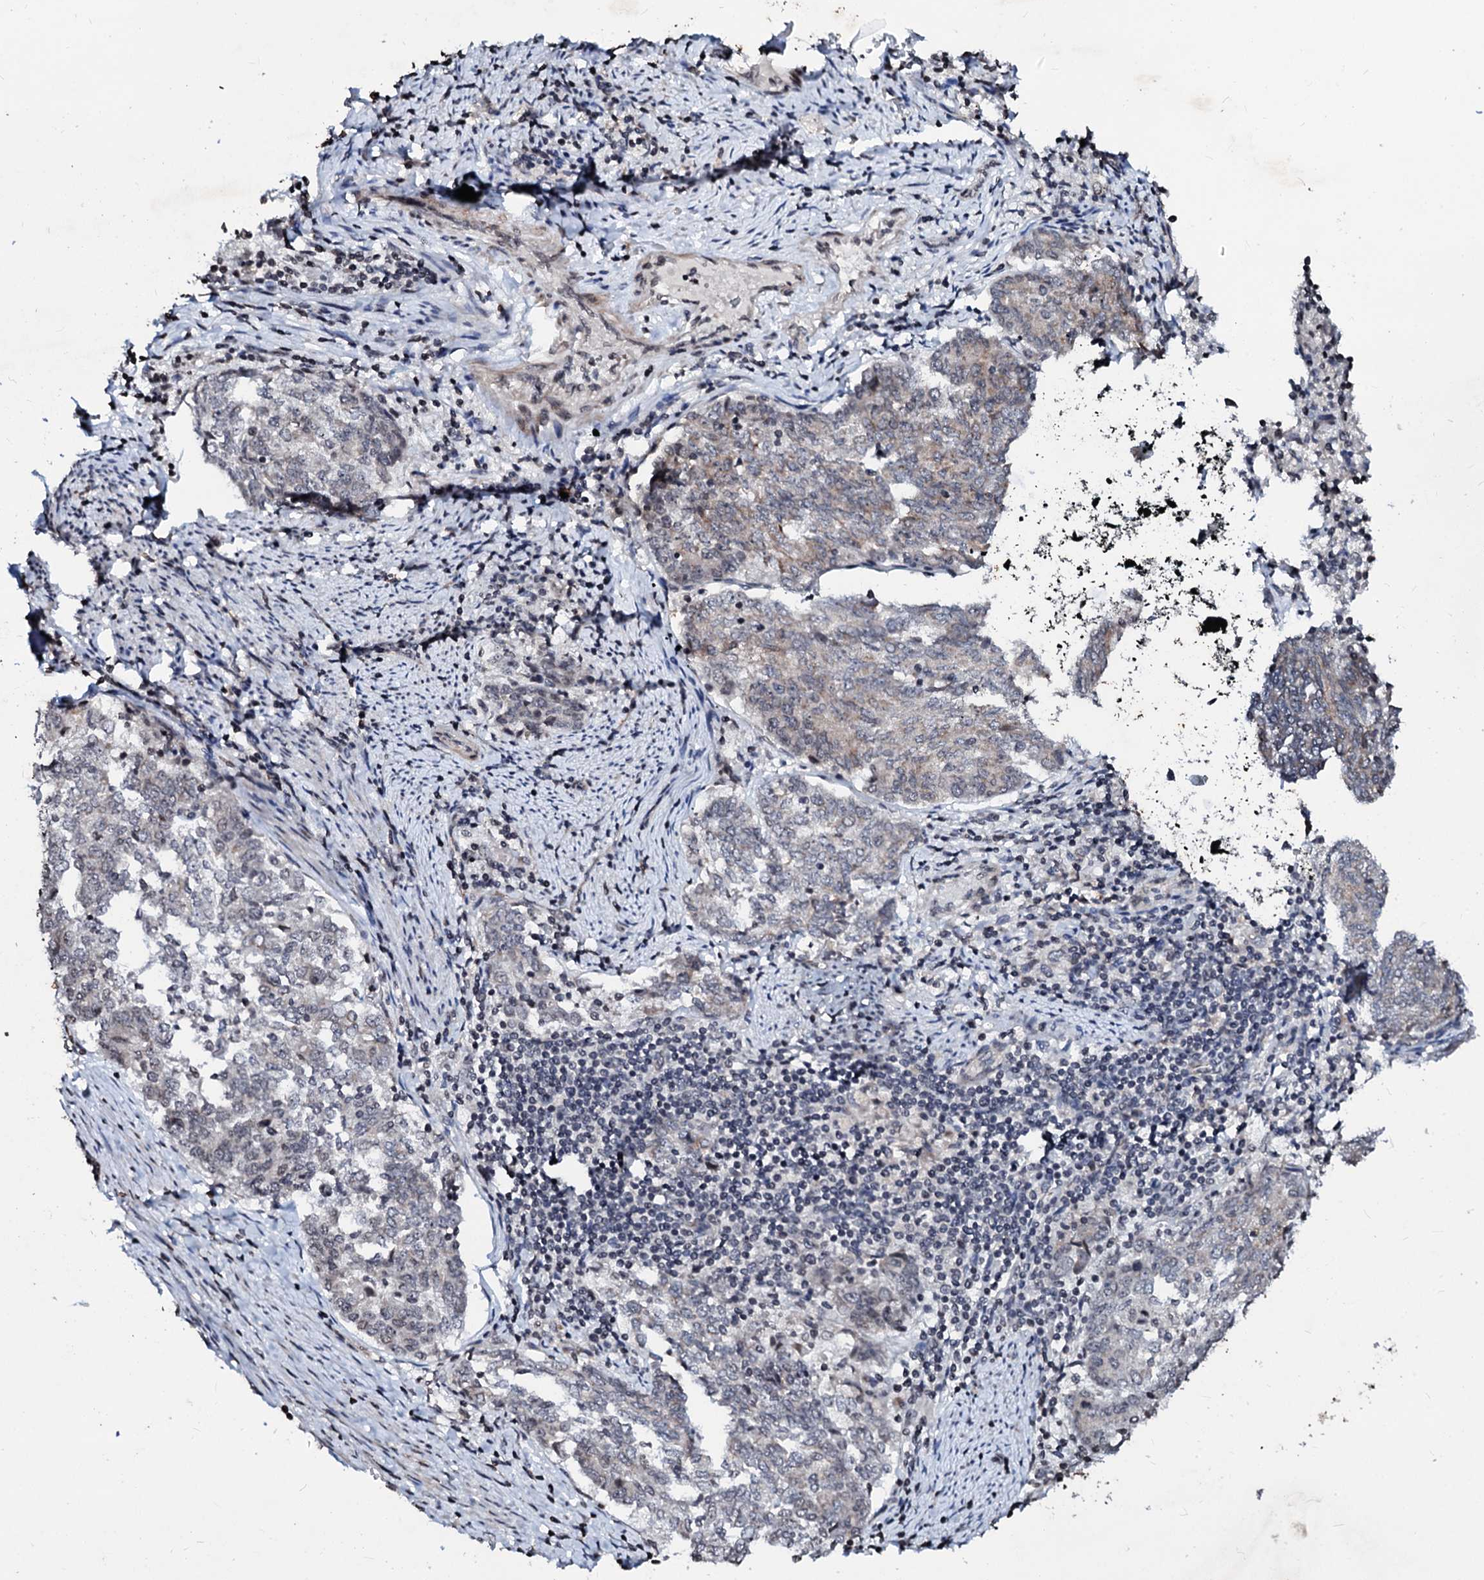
{"staining": {"intensity": "negative", "quantity": "none", "location": "none"}, "tissue": "endometrial cancer", "cell_type": "Tumor cells", "image_type": "cancer", "snomed": [{"axis": "morphology", "description": "Adenocarcinoma, NOS"}, {"axis": "topography", "description": "Endometrium"}], "caption": "Tumor cells are negative for brown protein staining in endometrial cancer.", "gene": "LSM11", "patient": {"sex": "female", "age": 80}}